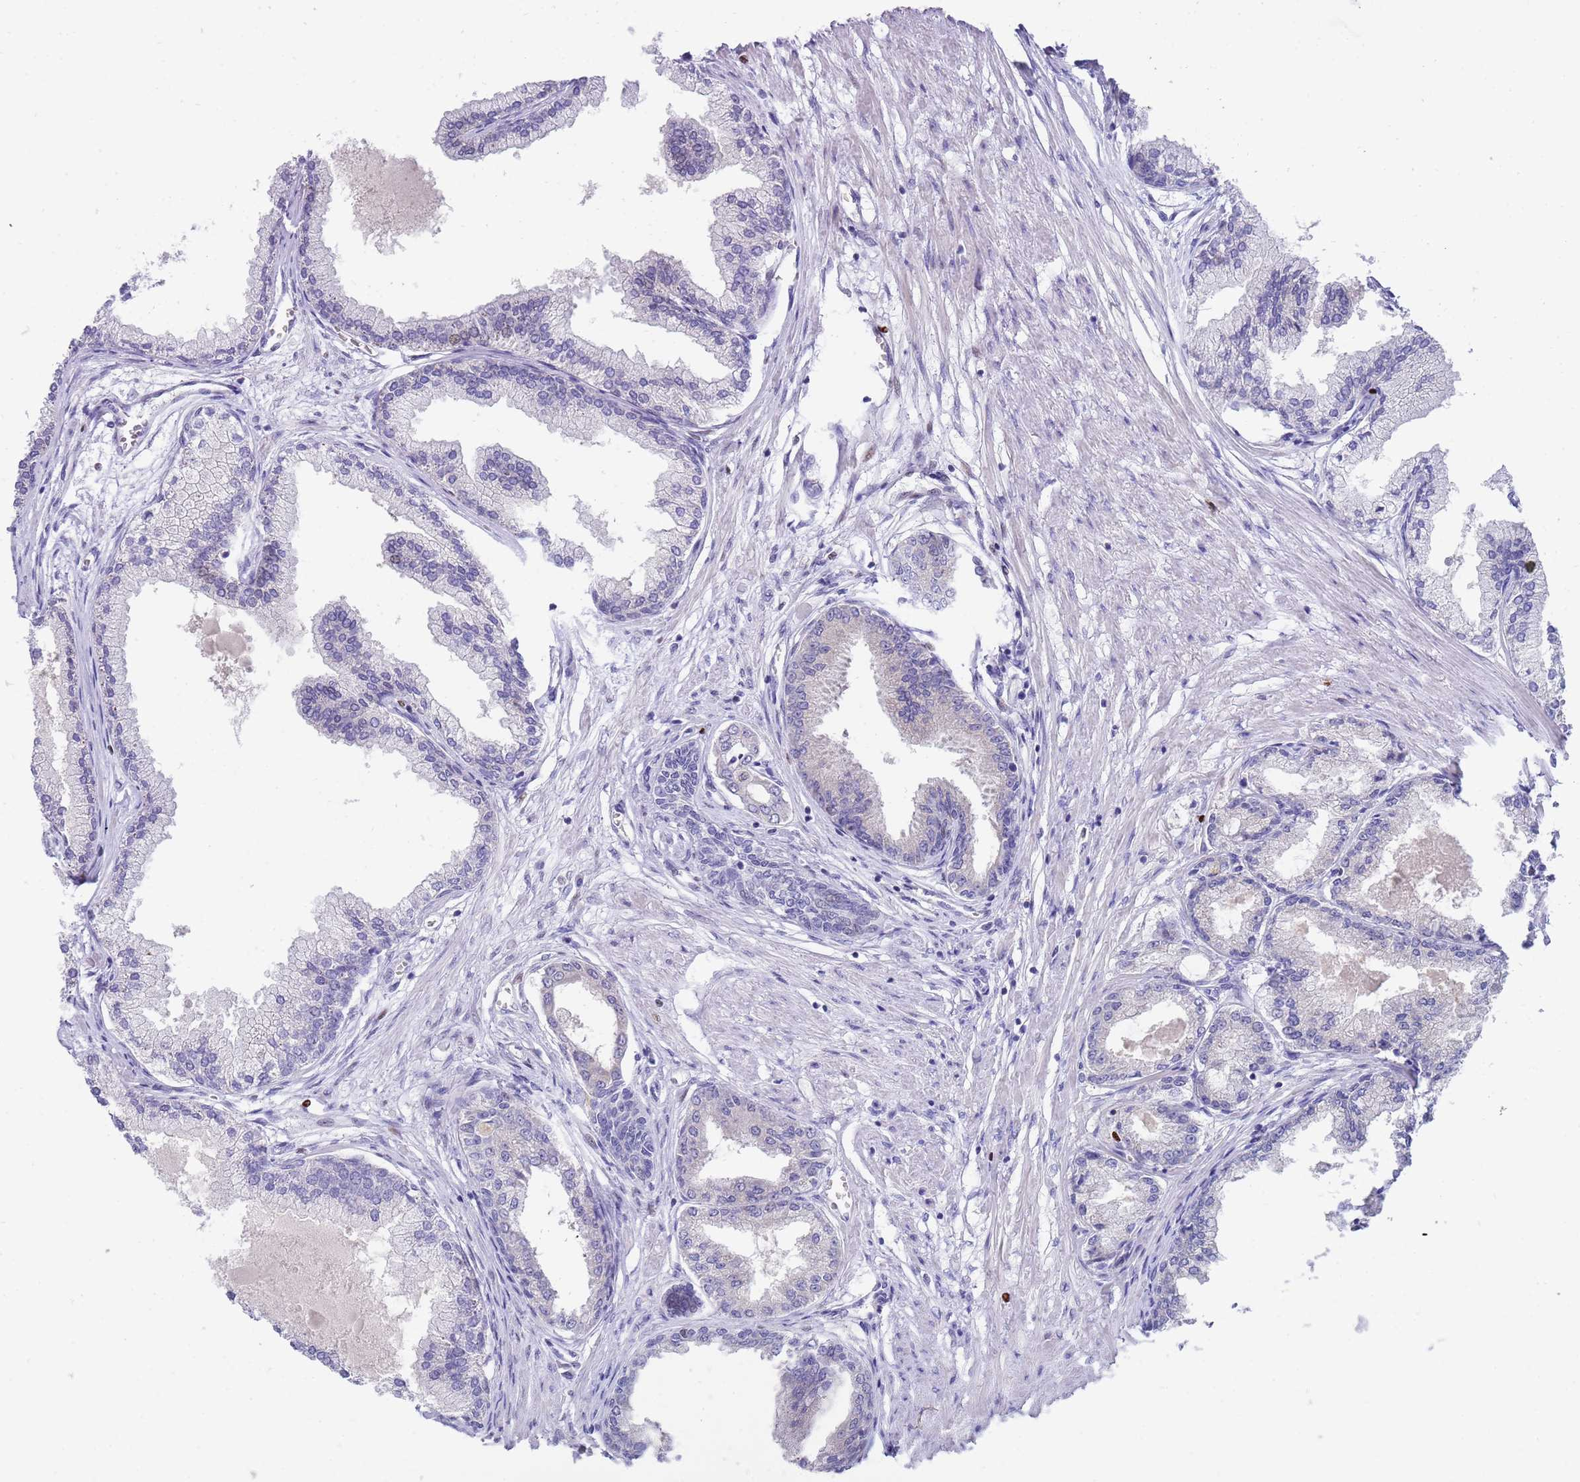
{"staining": {"intensity": "negative", "quantity": "none", "location": "none"}, "tissue": "prostate cancer", "cell_type": "Tumor cells", "image_type": "cancer", "snomed": [{"axis": "morphology", "description": "Adenocarcinoma, Low grade"}, {"axis": "topography", "description": "Prostate"}], "caption": "Immunohistochemistry (IHC) image of neoplastic tissue: human low-grade adenocarcinoma (prostate) stained with DAB displays no significant protein staining in tumor cells.", "gene": "STK25", "patient": {"sex": "male", "age": 63}}